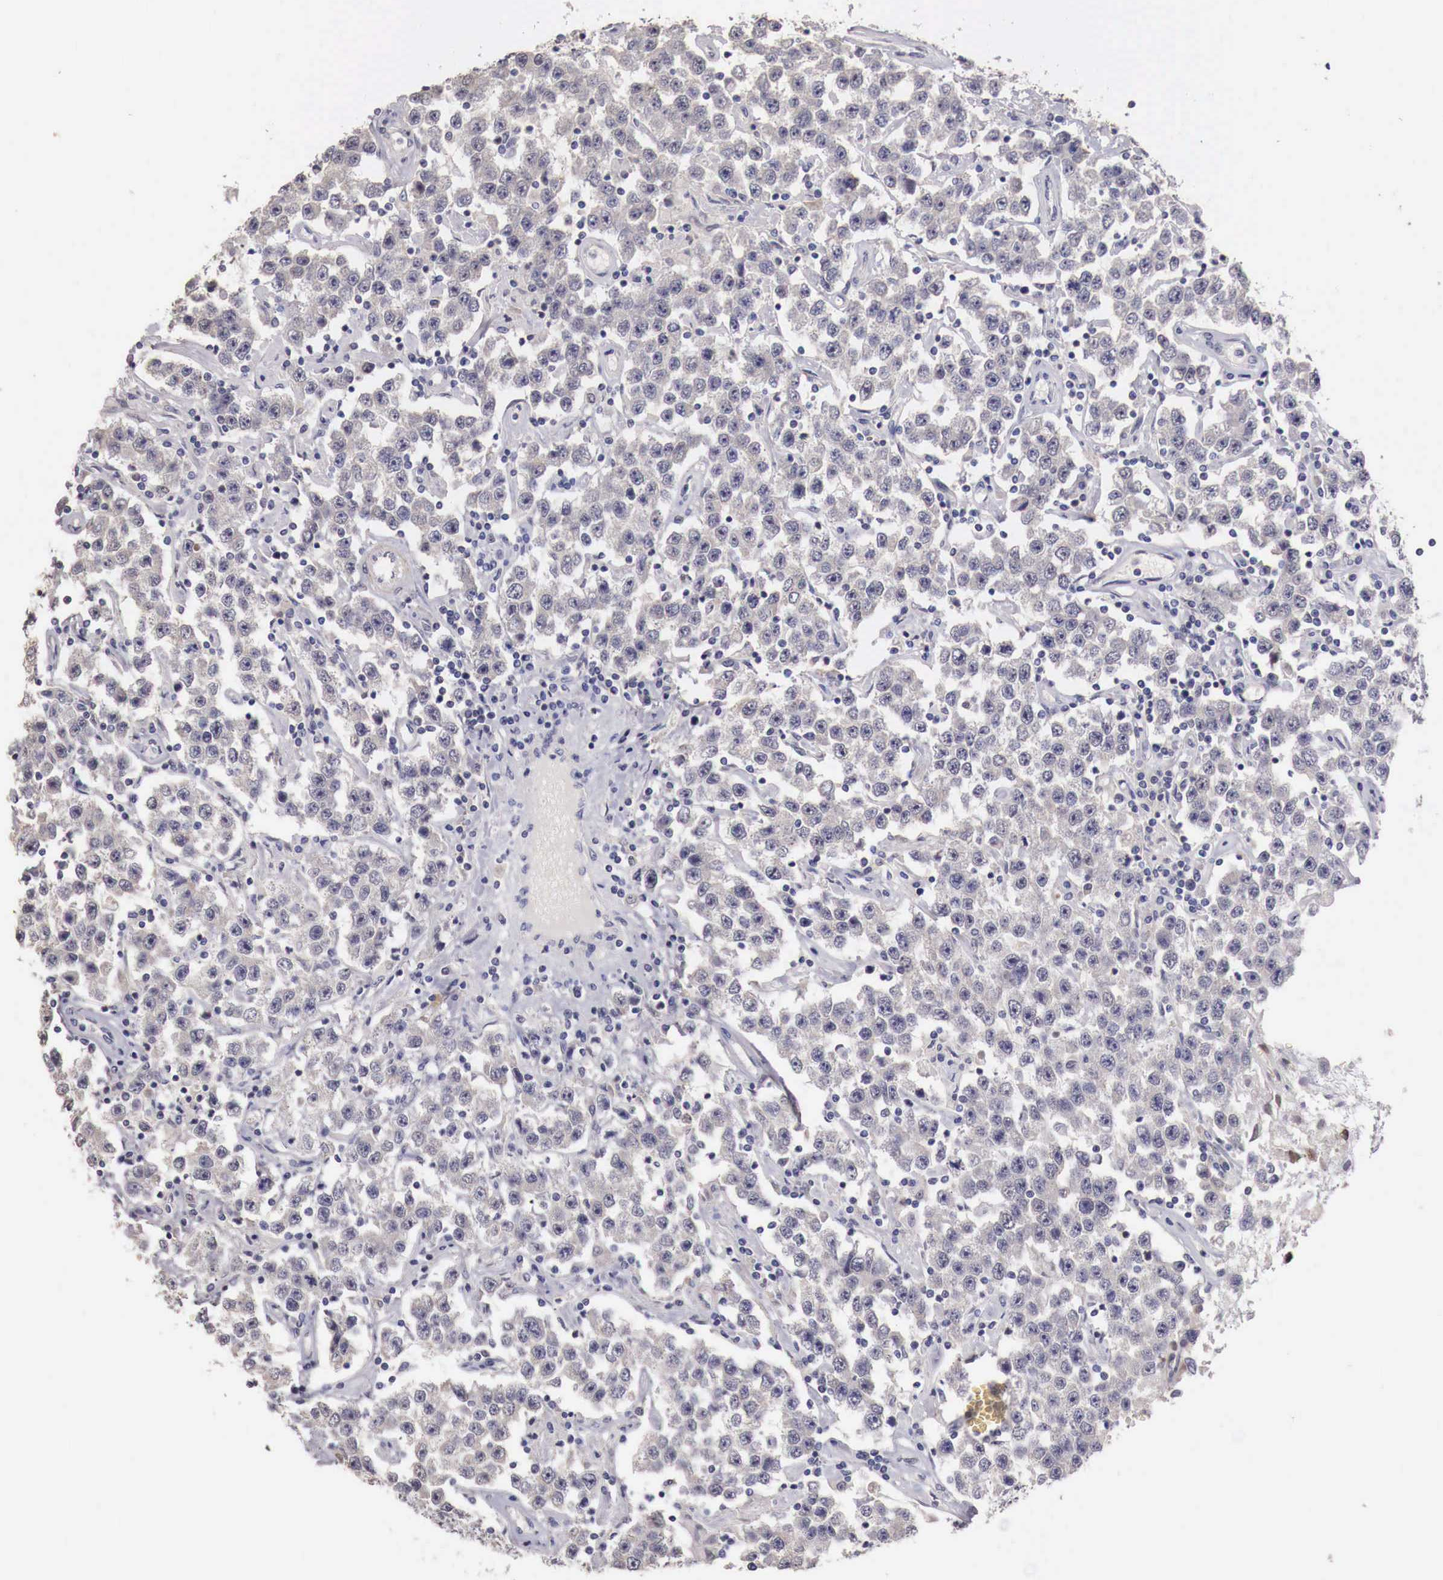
{"staining": {"intensity": "negative", "quantity": "none", "location": "none"}, "tissue": "testis cancer", "cell_type": "Tumor cells", "image_type": "cancer", "snomed": [{"axis": "morphology", "description": "Seminoma, NOS"}, {"axis": "topography", "description": "Testis"}], "caption": "This is a micrograph of immunohistochemistry (IHC) staining of testis cancer, which shows no positivity in tumor cells.", "gene": "ENOX2", "patient": {"sex": "male", "age": 52}}